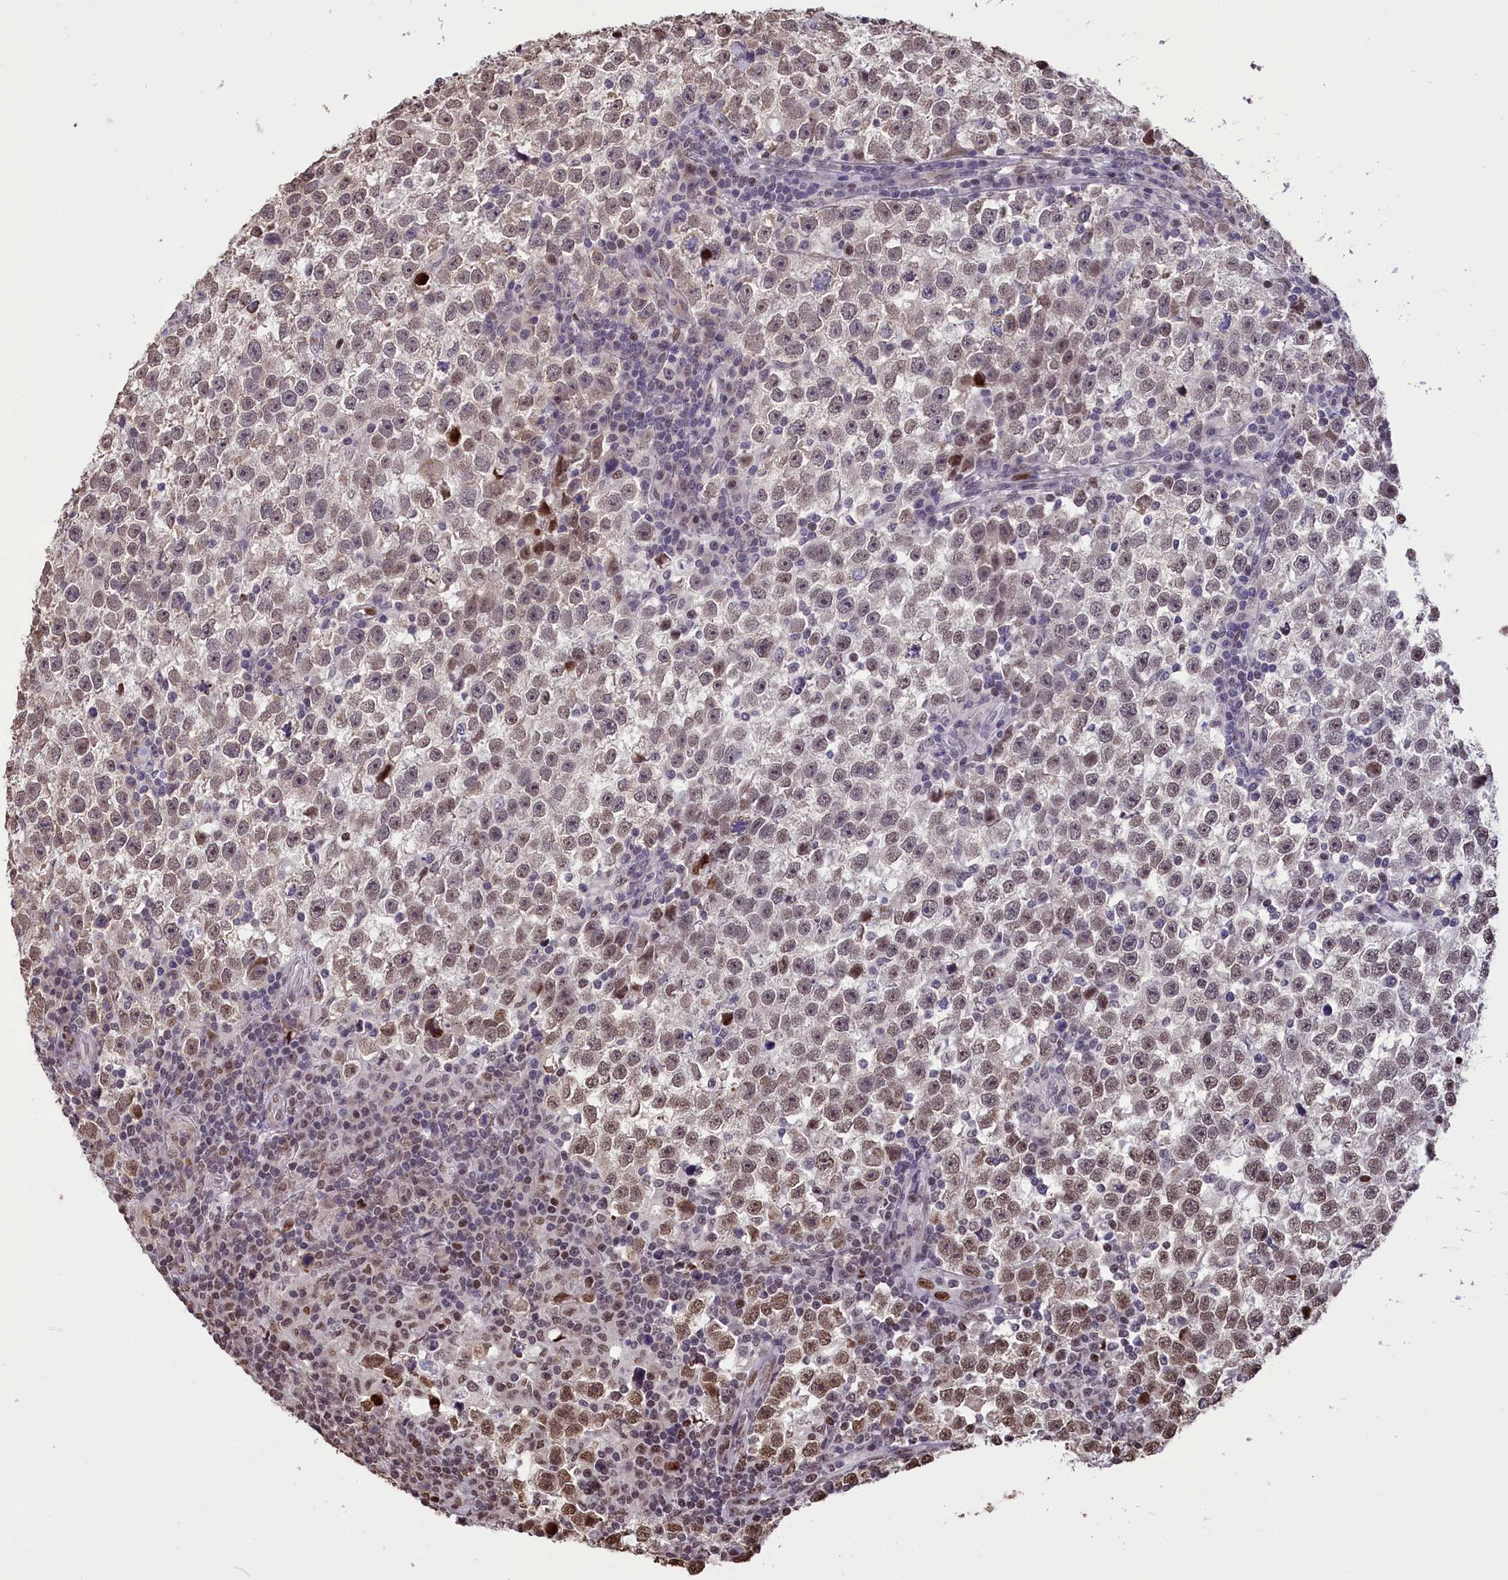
{"staining": {"intensity": "weak", "quantity": ">75%", "location": "nuclear"}, "tissue": "testis cancer", "cell_type": "Tumor cells", "image_type": "cancer", "snomed": [{"axis": "morphology", "description": "Normal tissue, NOS"}, {"axis": "morphology", "description": "Seminoma, NOS"}, {"axis": "topography", "description": "Testis"}], "caption": "Testis seminoma tissue demonstrates weak nuclear staining in about >75% of tumor cells, visualized by immunohistochemistry.", "gene": "RELB", "patient": {"sex": "male", "age": 43}}